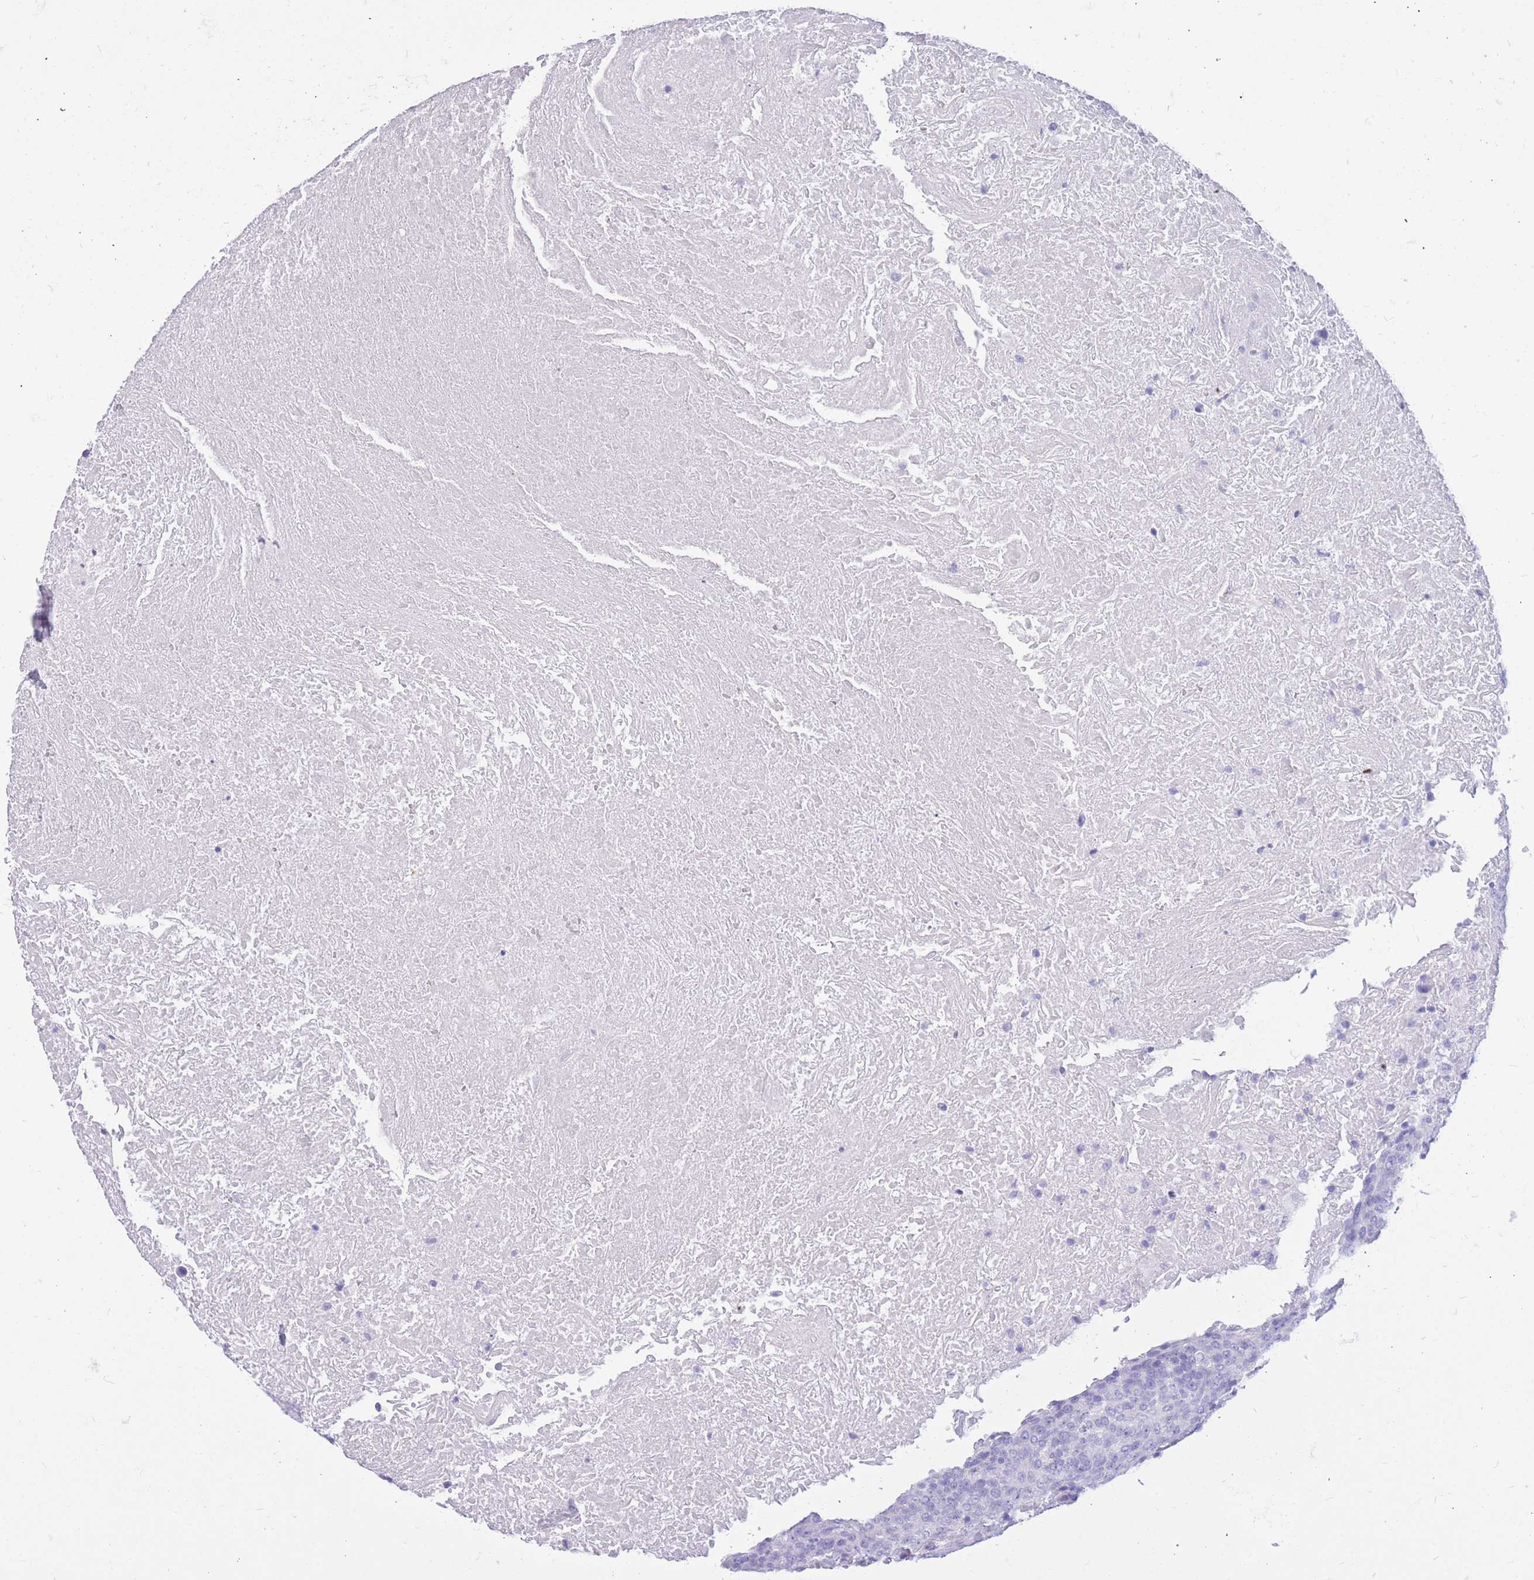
{"staining": {"intensity": "negative", "quantity": "none", "location": "none"}, "tissue": "head and neck cancer", "cell_type": "Tumor cells", "image_type": "cancer", "snomed": [{"axis": "morphology", "description": "Squamous cell carcinoma, NOS"}, {"axis": "morphology", "description": "Squamous cell carcinoma, metastatic, NOS"}, {"axis": "topography", "description": "Lymph node"}, {"axis": "topography", "description": "Head-Neck"}], "caption": "This photomicrograph is of head and neck cancer stained with IHC to label a protein in brown with the nuclei are counter-stained blue. There is no expression in tumor cells.", "gene": "CYP21A2", "patient": {"sex": "male", "age": 62}}